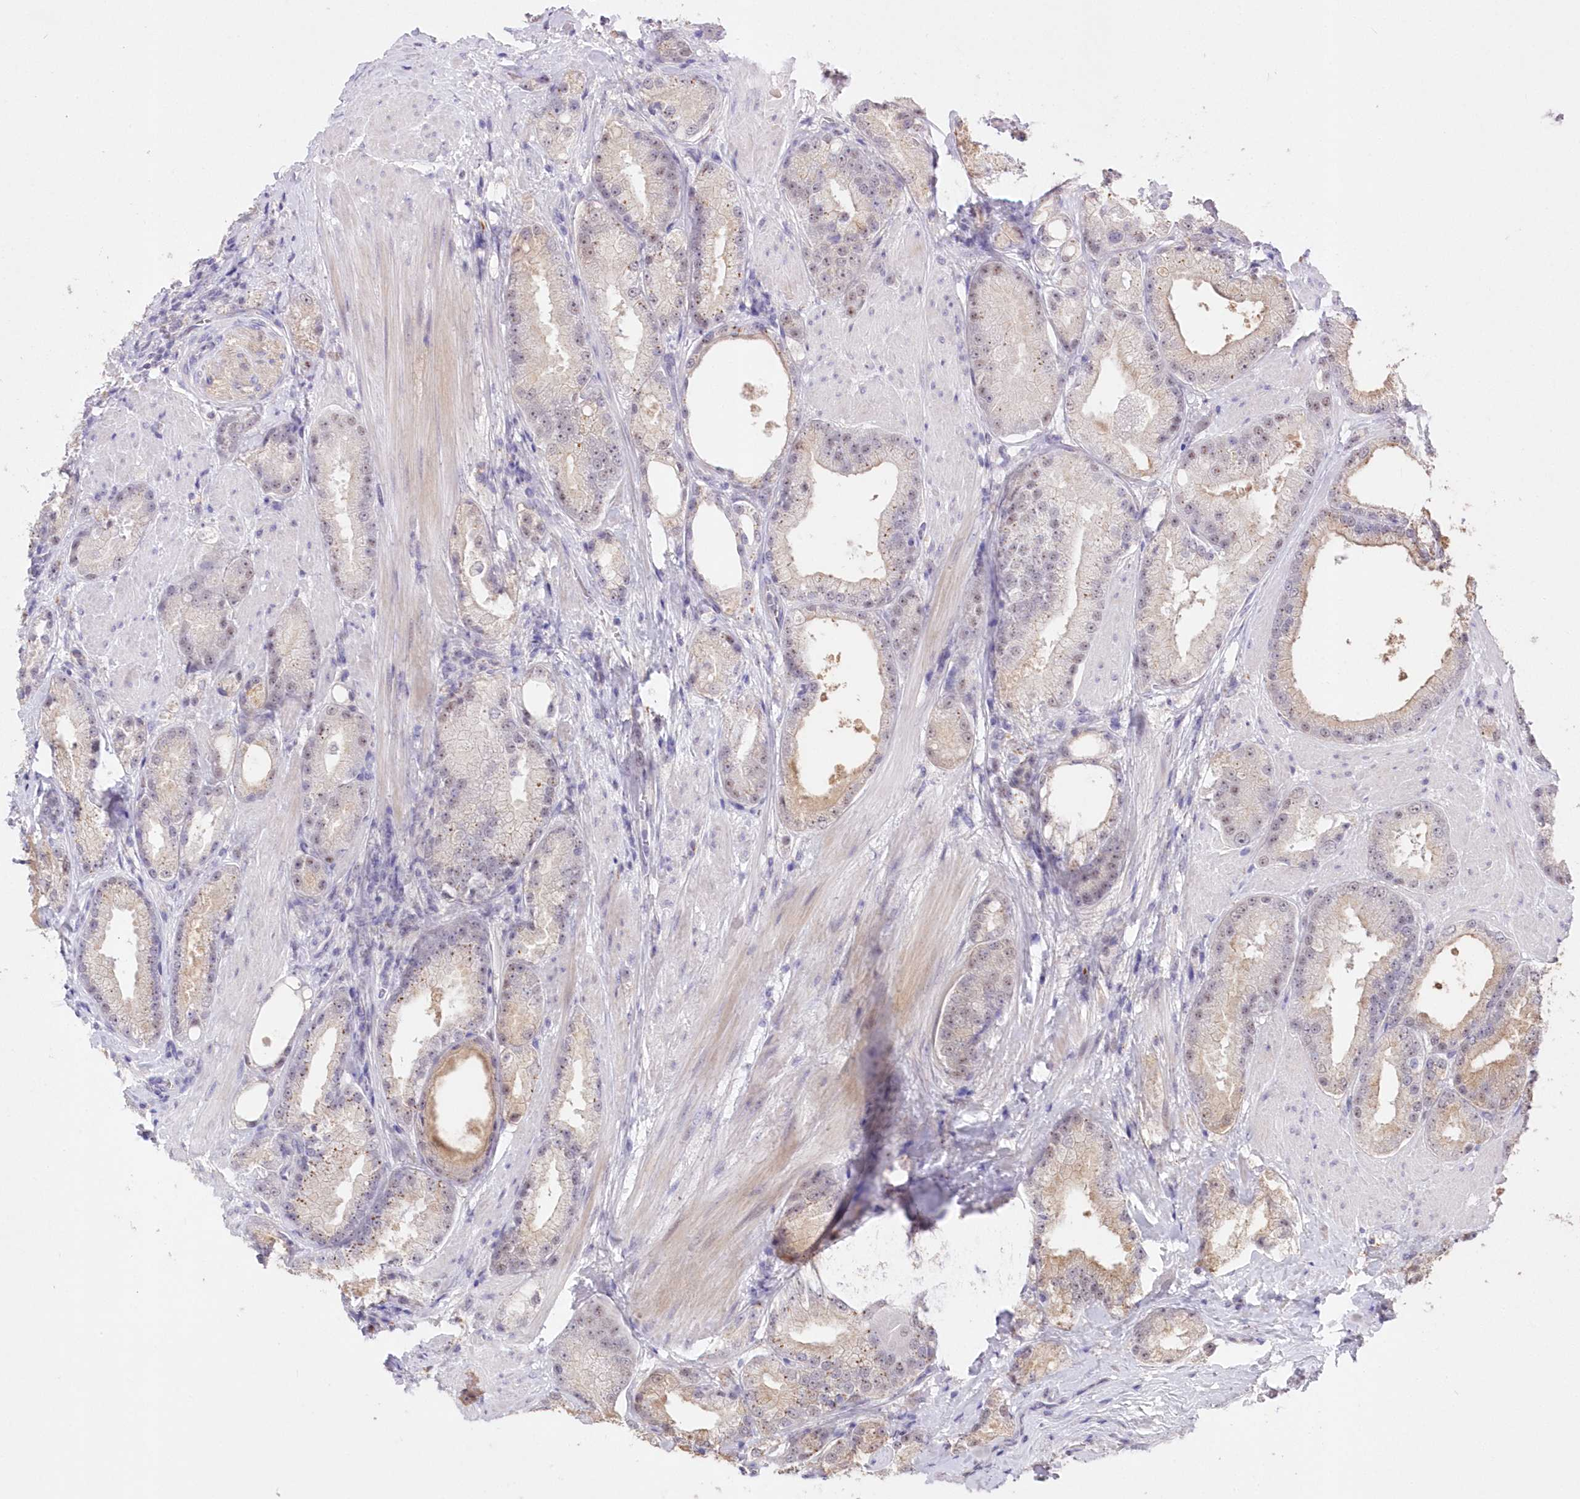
{"staining": {"intensity": "weak", "quantity": "<25%", "location": "cytoplasmic/membranous"}, "tissue": "prostate cancer", "cell_type": "Tumor cells", "image_type": "cancer", "snomed": [{"axis": "morphology", "description": "Adenocarcinoma, Low grade"}, {"axis": "topography", "description": "Prostate"}], "caption": "Tumor cells are negative for brown protein staining in prostate cancer. (Brightfield microscopy of DAB immunohistochemistry at high magnification).", "gene": "RBM27", "patient": {"sex": "male", "age": 67}}